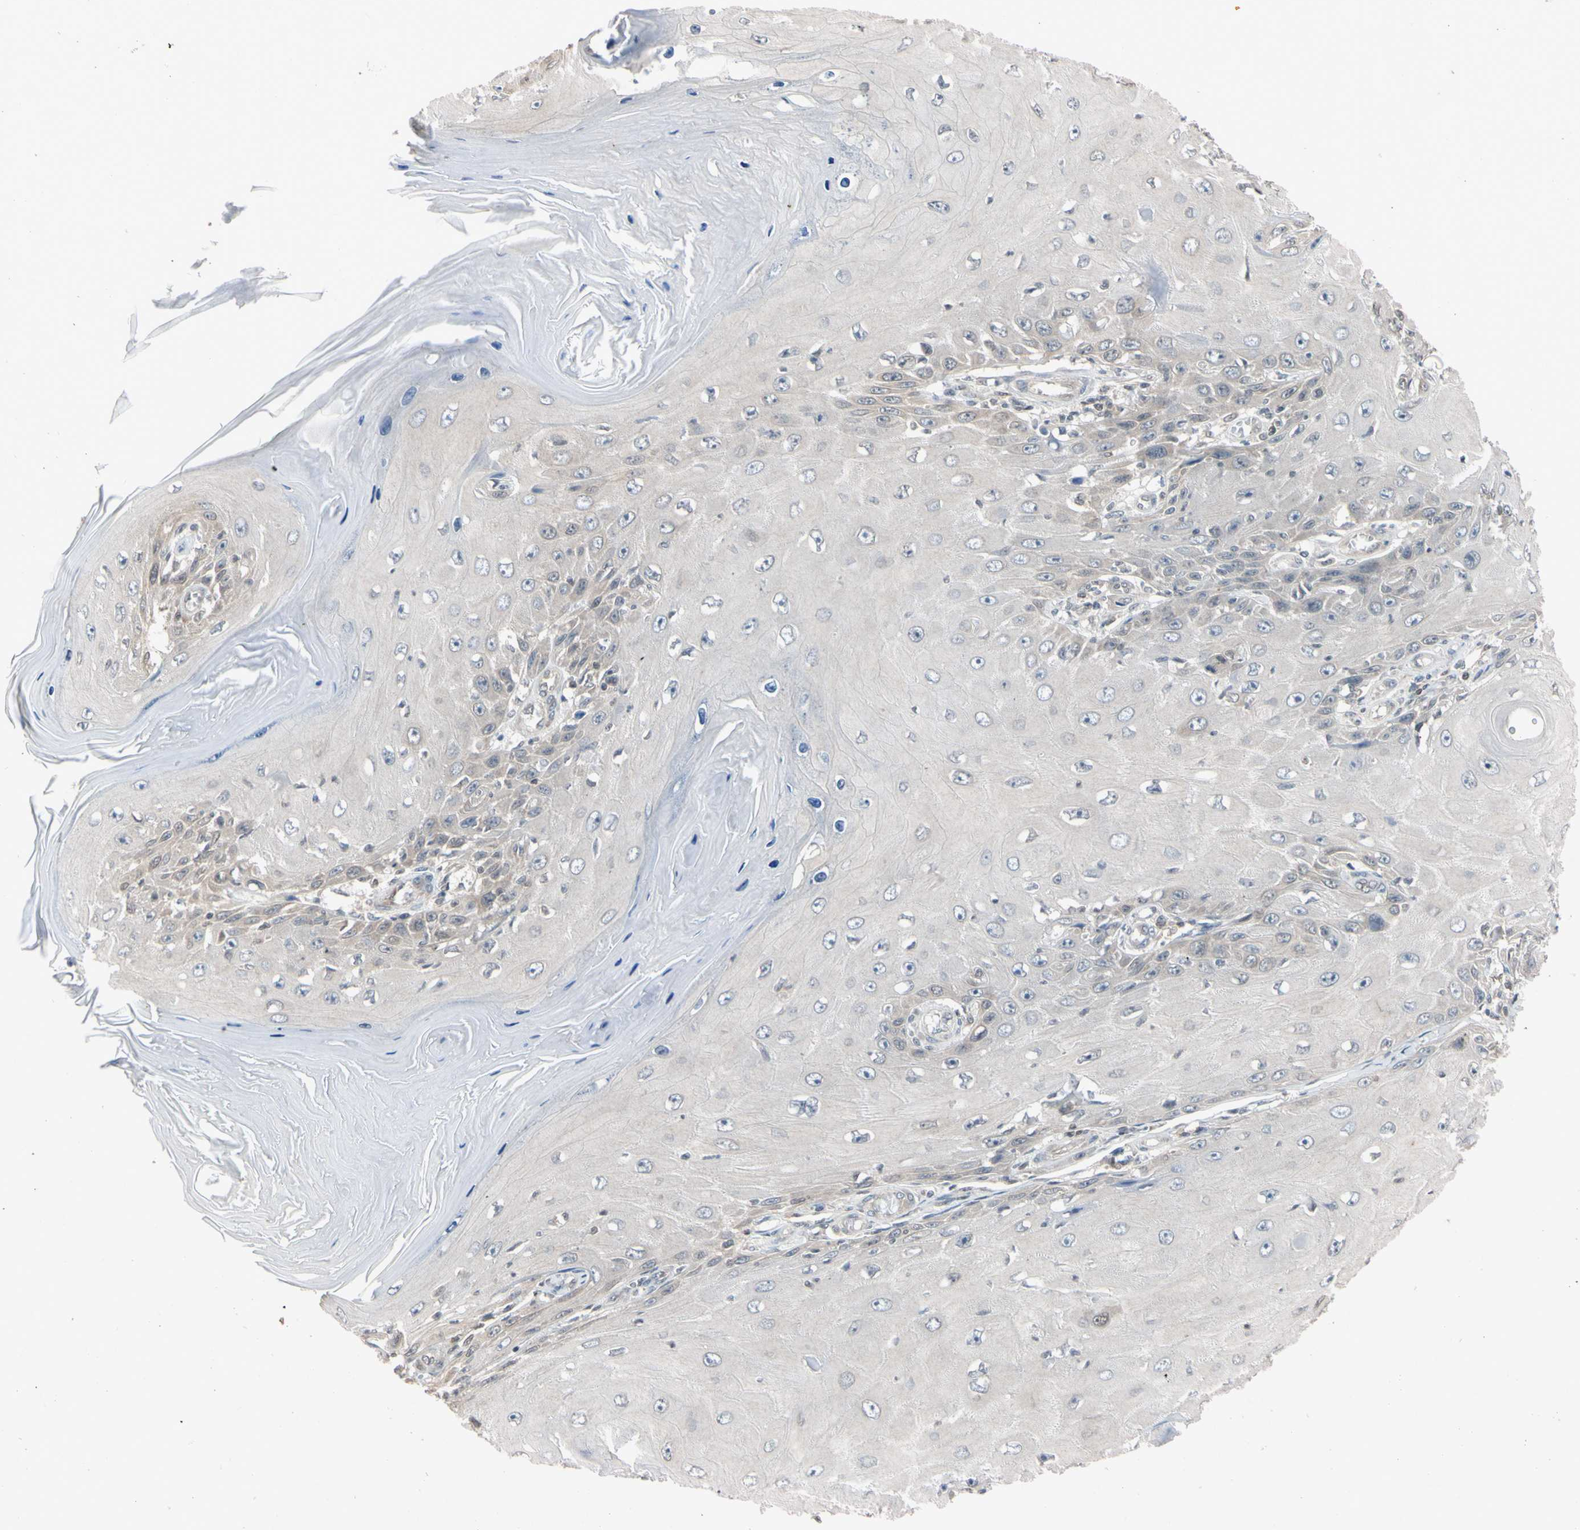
{"staining": {"intensity": "negative", "quantity": "none", "location": "none"}, "tissue": "skin cancer", "cell_type": "Tumor cells", "image_type": "cancer", "snomed": [{"axis": "morphology", "description": "Squamous cell carcinoma, NOS"}, {"axis": "topography", "description": "Skin"}], "caption": "A high-resolution image shows immunohistochemistry staining of skin cancer, which reveals no significant positivity in tumor cells. (Brightfield microscopy of DAB immunohistochemistry (IHC) at high magnification).", "gene": "UBE2I", "patient": {"sex": "female", "age": 73}}